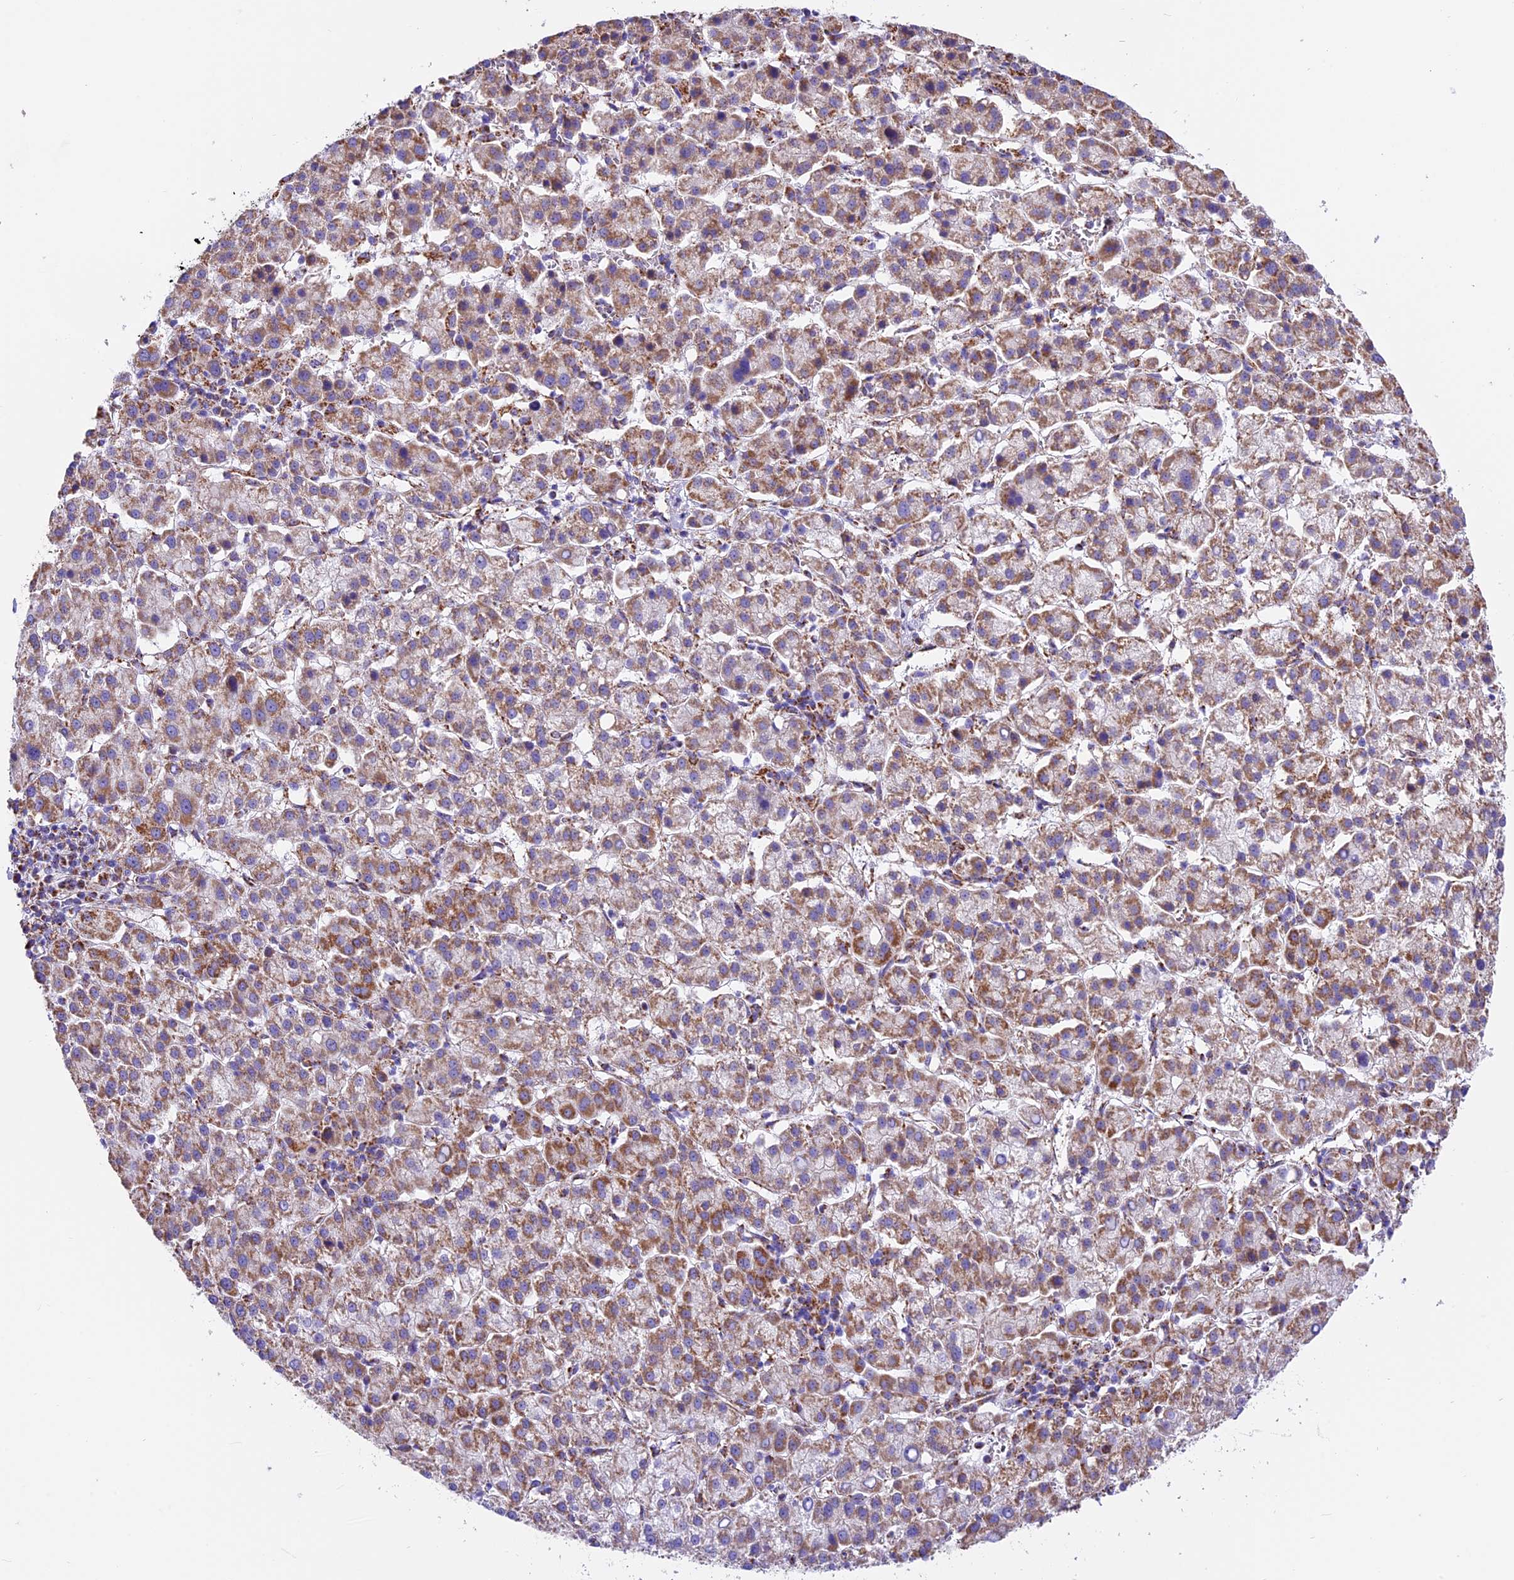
{"staining": {"intensity": "moderate", "quantity": "25%-75%", "location": "cytoplasmic/membranous"}, "tissue": "liver cancer", "cell_type": "Tumor cells", "image_type": "cancer", "snomed": [{"axis": "morphology", "description": "Carcinoma, Hepatocellular, NOS"}, {"axis": "topography", "description": "Liver"}], "caption": "The micrograph displays staining of liver cancer (hepatocellular carcinoma), revealing moderate cytoplasmic/membranous protein positivity (brown color) within tumor cells. Immunohistochemistry (ihc) stains the protein in brown and the nuclei are stained blue.", "gene": "NDUFA8", "patient": {"sex": "female", "age": 58}}